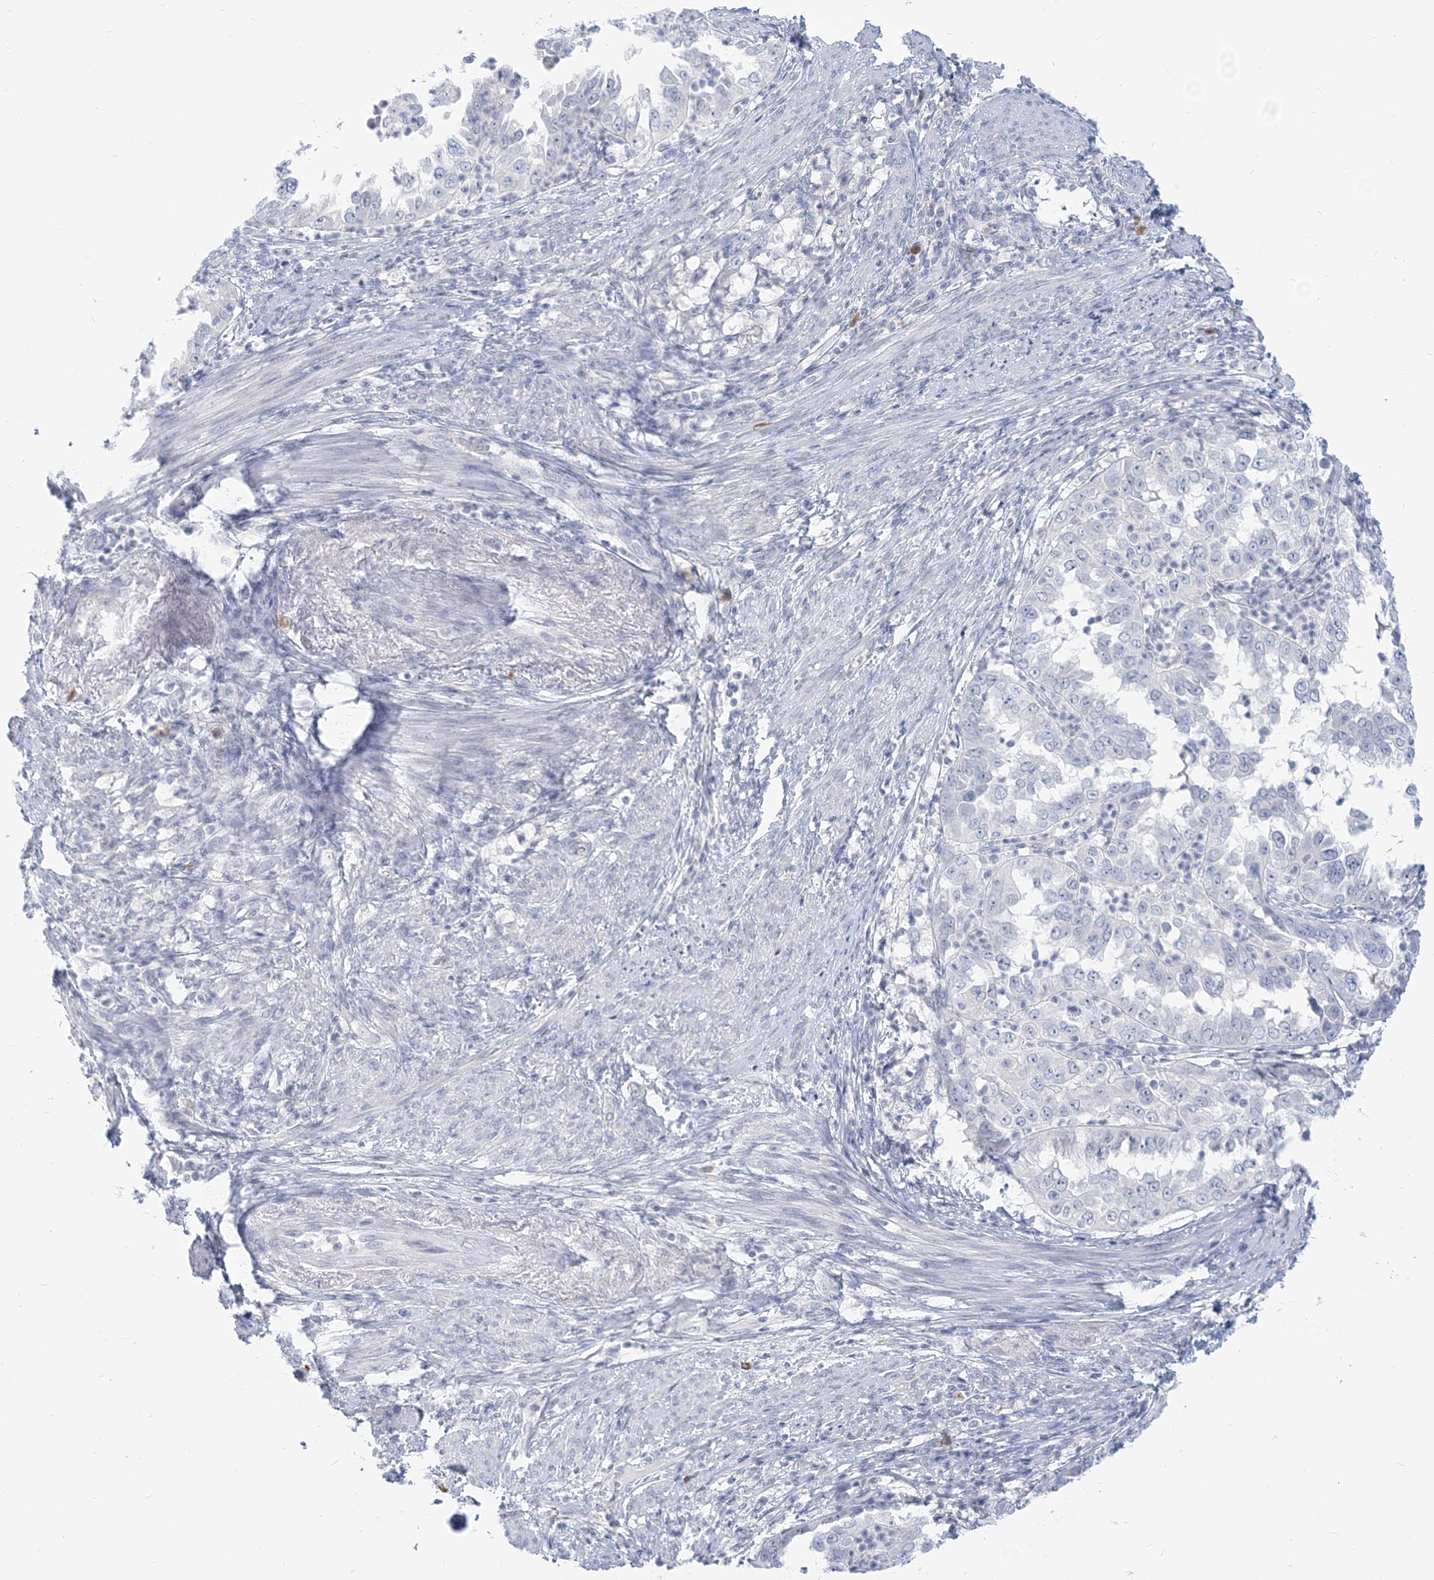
{"staining": {"intensity": "negative", "quantity": "none", "location": "none"}, "tissue": "endometrial cancer", "cell_type": "Tumor cells", "image_type": "cancer", "snomed": [{"axis": "morphology", "description": "Adenocarcinoma, NOS"}, {"axis": "topography", "description": "Endometrium"}], "caption": "This photomicrograph is of endometrial cancer (adenocarcinoma) stained with IHC to label a protein in brown with the nuclei are counter-stained blue. There is no staining in tumor cells.", "gene": "GMPPA", "patient": {"sex": "female", "age": 85}}